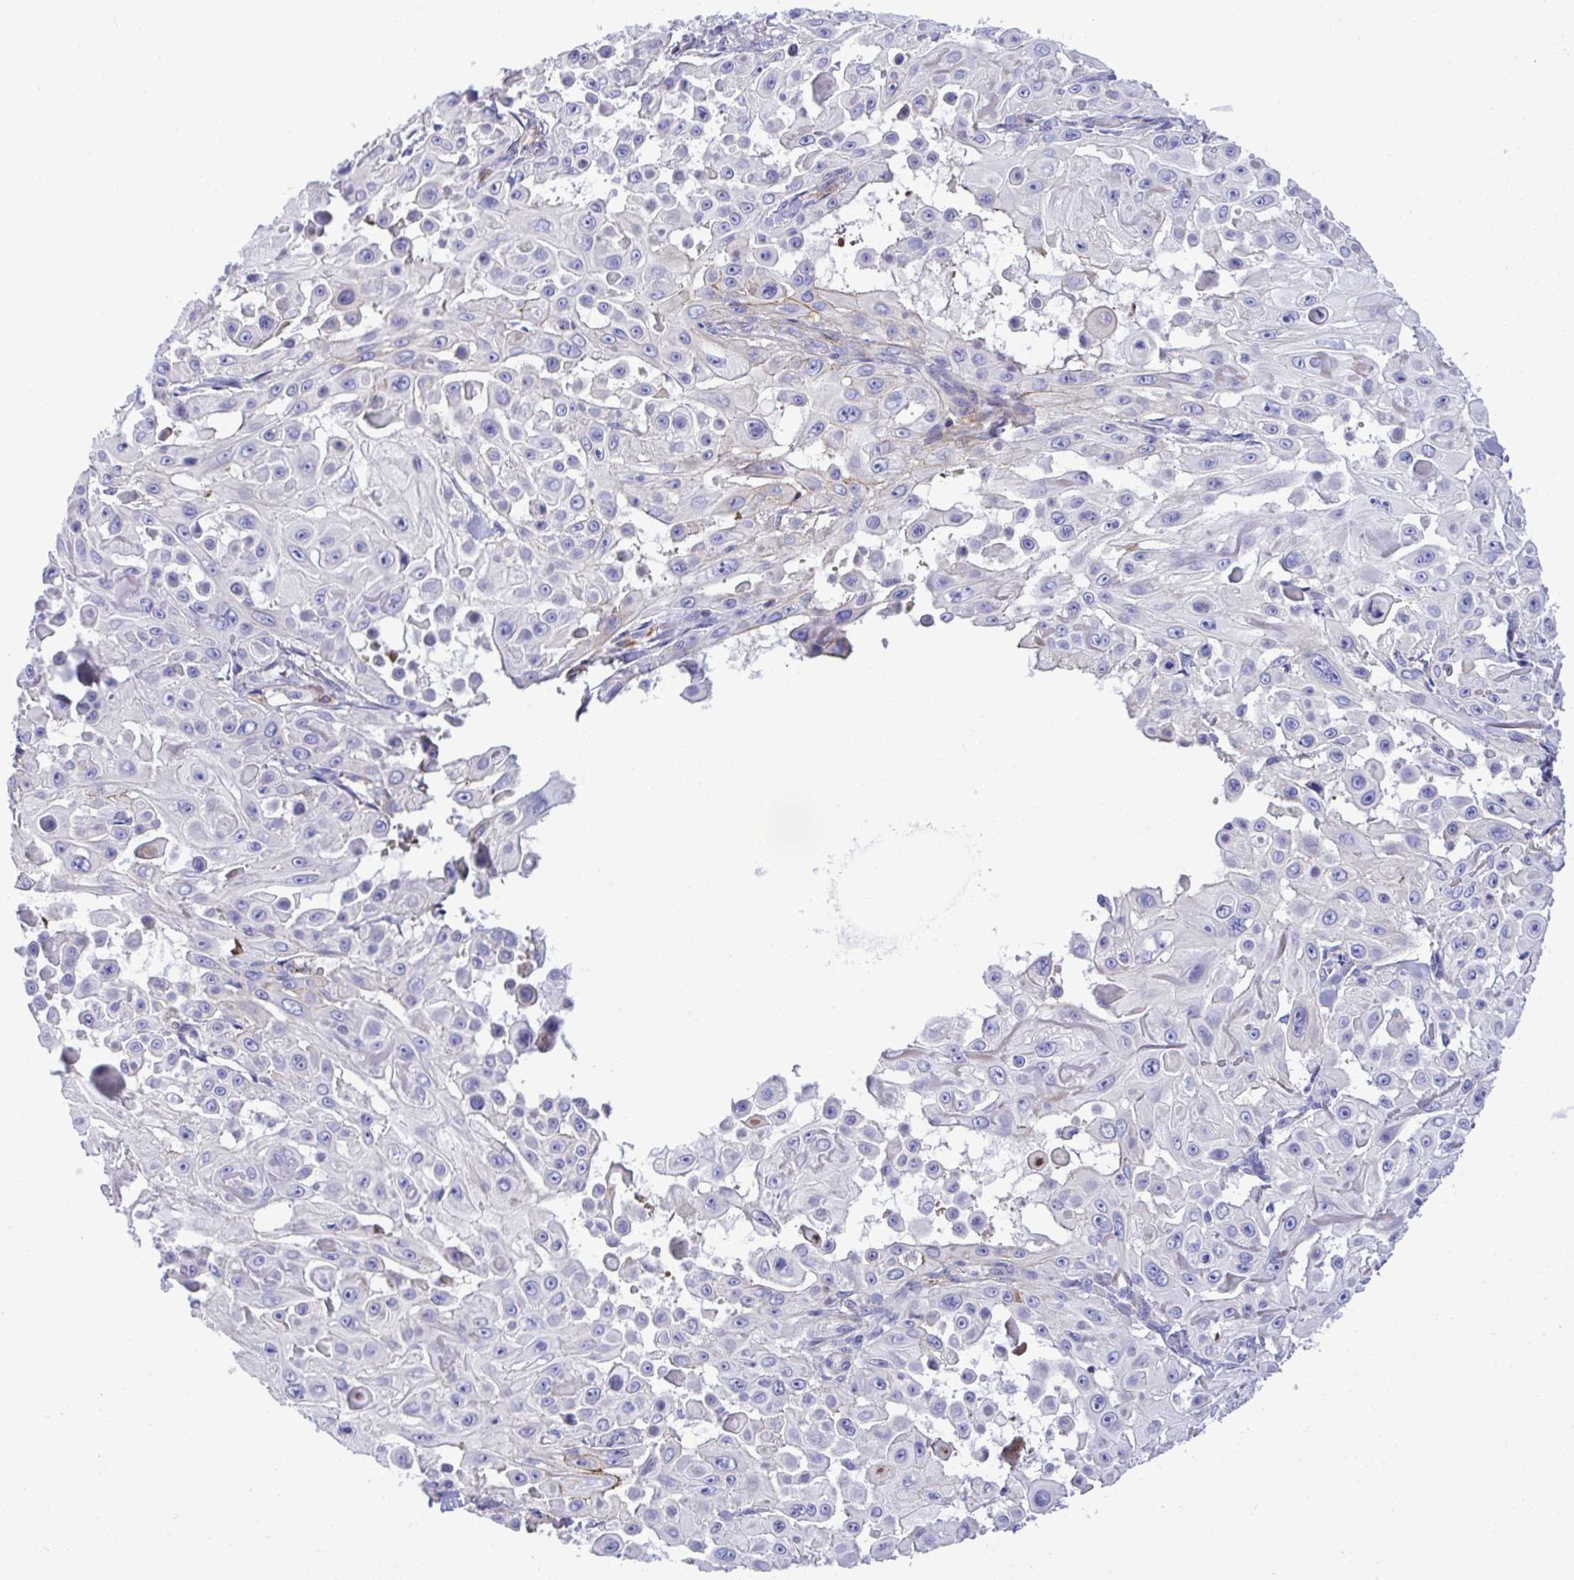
{"staining": {"intensity": "negative", "quantity": "none", "location": "none"}, "tissue": "skin cancer", "cell_type": "Tumor cells", "image_type": "cancer", "snomed": [{"axis": "morphology", "description": "Squamous cell carcinoma, NOS"}, {"axis": "topography", "description": "Skin"}], "caption": "A high-resolution photomicrograph shows IHC staining of skin cancer, which exhibits no significant positivity in tumor cells. (Brightfield microscopy of DAB immunohistochemistry (IHC) at high magnification).", "gene": "HRG", "patient": {"sex": "male", "age": 91}}